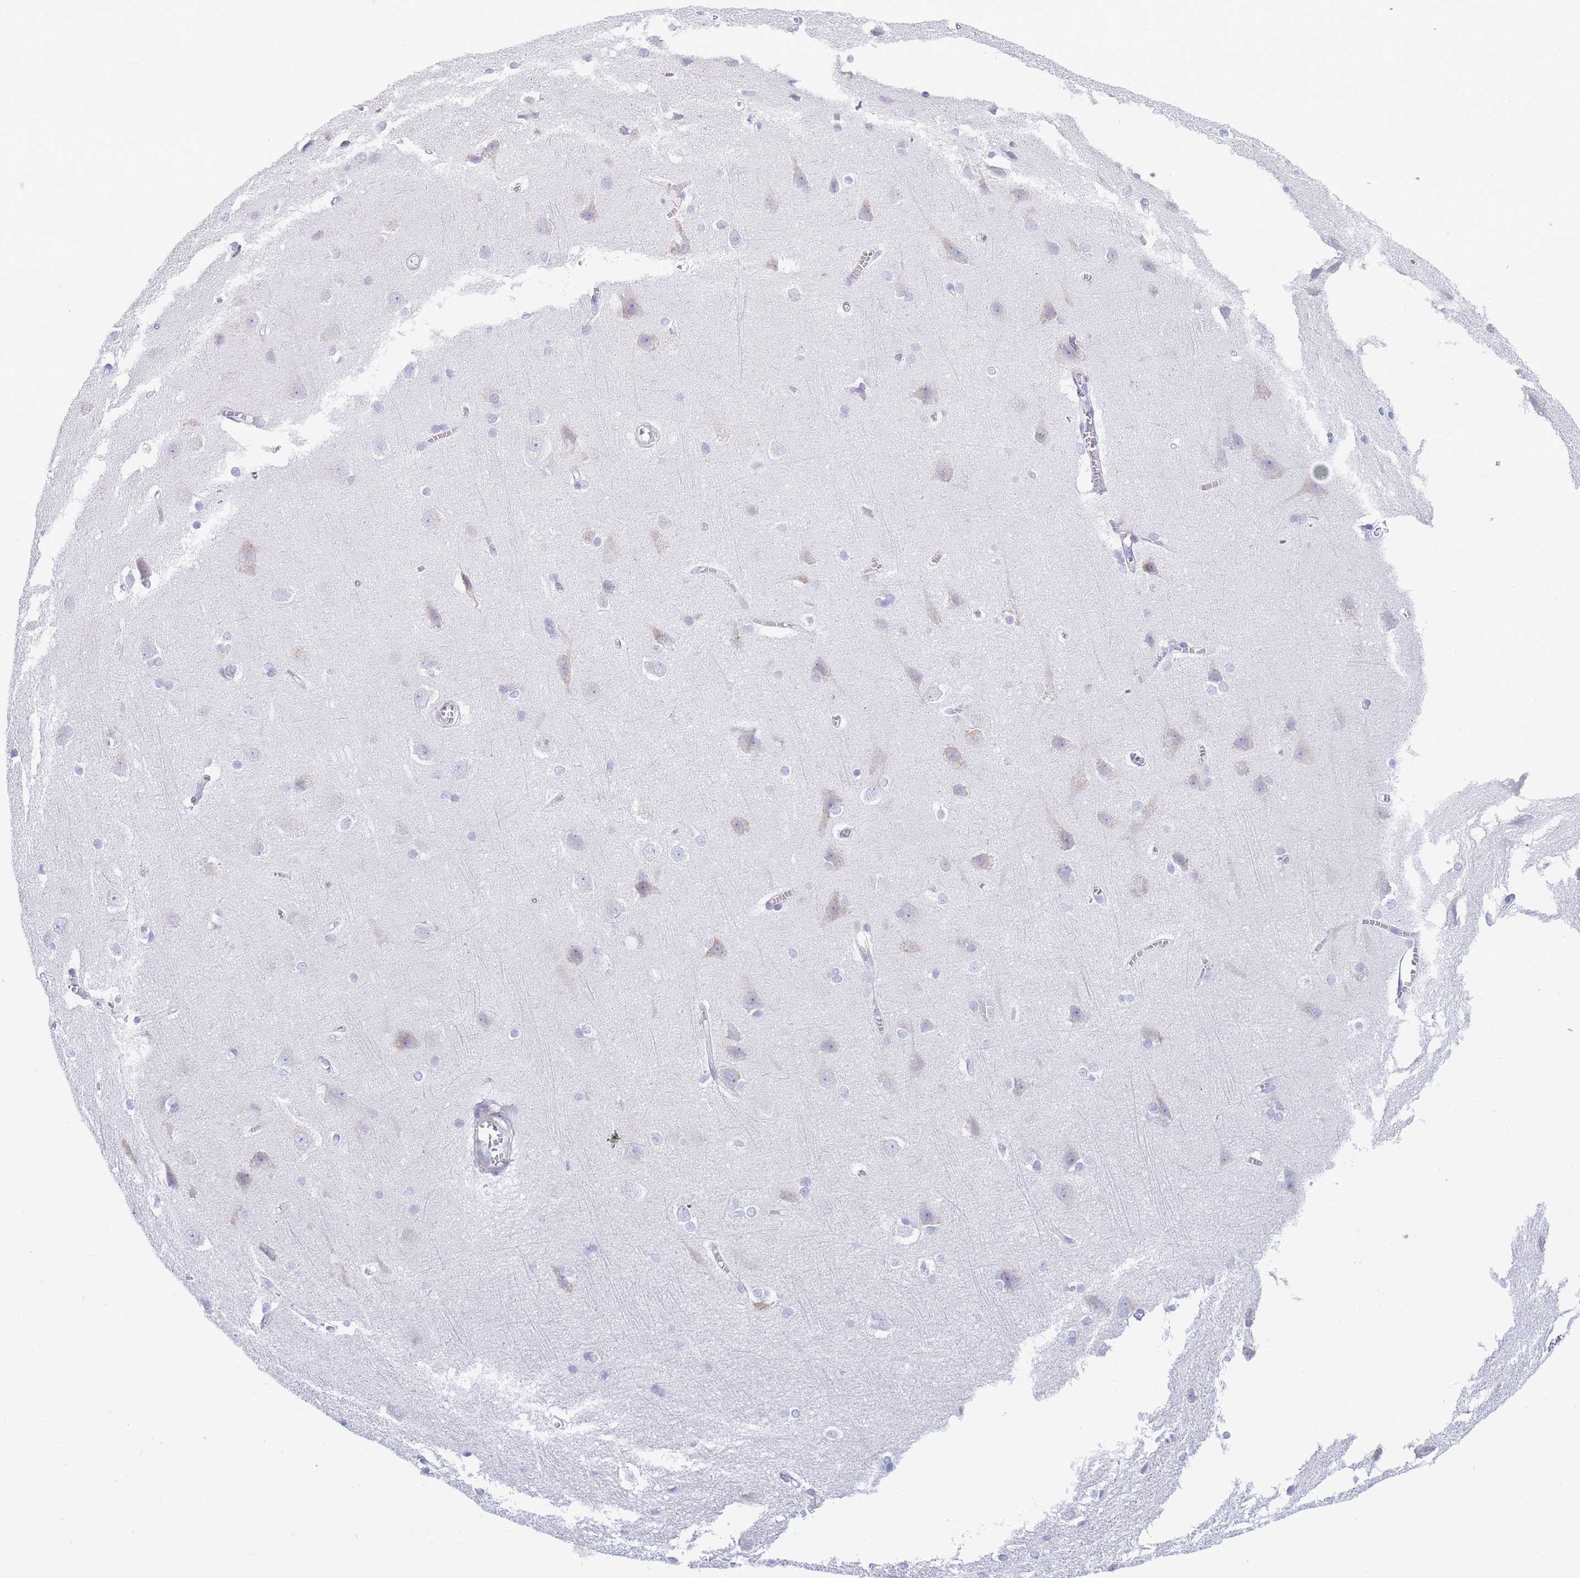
{"staining": {"intensity": "negative", "quantity": "none", "location": "none"}, "tissue": "cerebral cortex", "cell_type": "Endothelial cells", "image_type": "normal", "snomed": [{"axis": "morphology", "description": "Normal tissue, NOS"}, {"axis": "topography", "description": "Cerebral cortex"}], "caption": "A micrograph of human cerebral cortex is negative for staining in endothelial cells. (DAB (3,3'-diaminobenzidine) immunohistochemistry (IHC), high magnification).", "gene": "XKR8", "patient": {"sex": "male", "age": 37}}